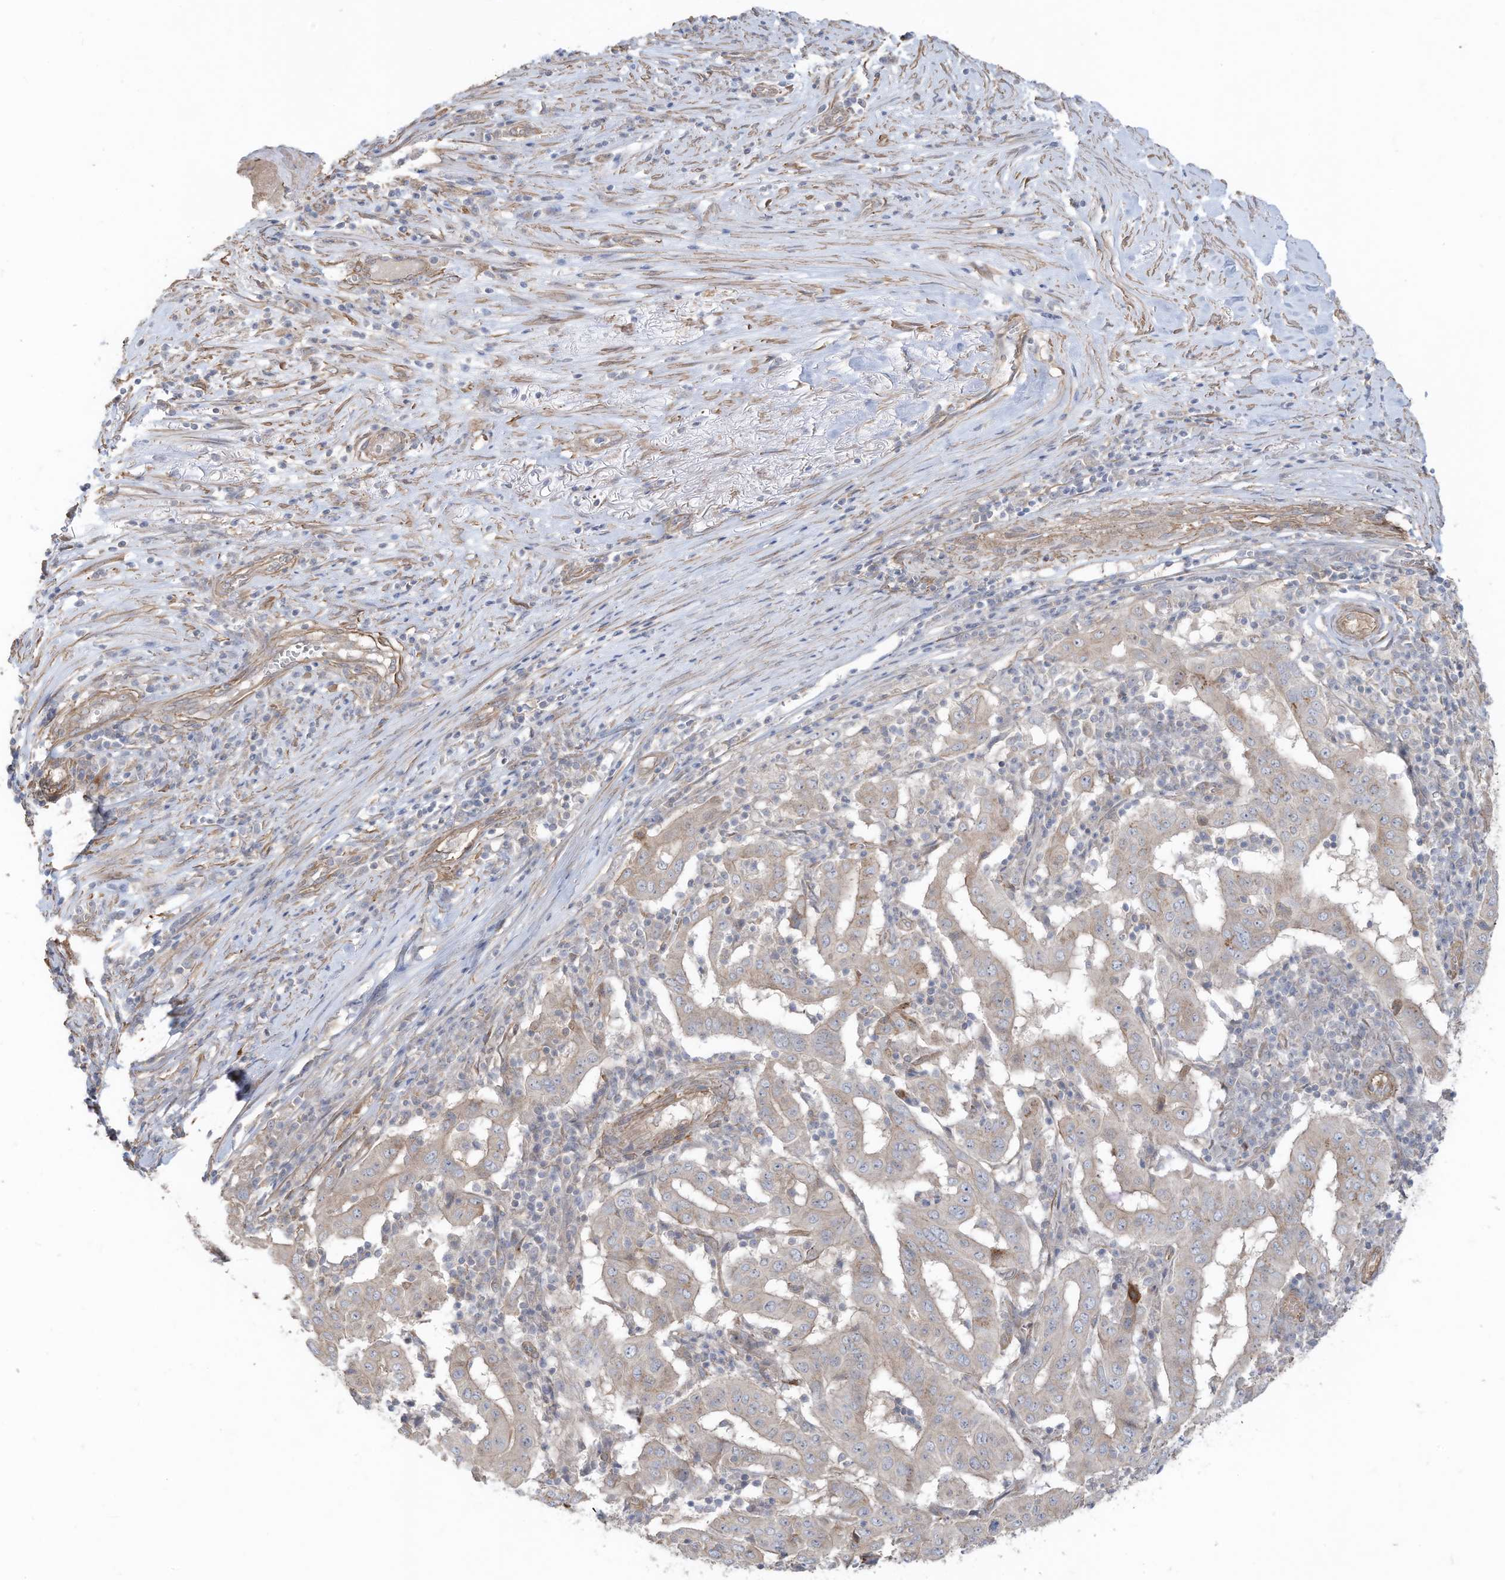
{"staining": {"intensity": "negative", "quantity": "none", "location": "none"}, "tissue": "pancreatic cancer", "cell_type": "Tumor cells", "image_type": "cancer", "snomed": [{"axis": "morphology", "description": "Adenocarcinoma, NOS"}, {"axis": "topography", "description": "Pancreas"}], "caption": "Immunohistochemistry photomicrograph of neoplastic tissue: pancreatic cancer (adenocarcinoma) stained with DAB (3,3'-diaminobenzidine) exhibits no significant protein staining in tumor cells. (Stains: DAB immunohistochemistry (IHC) with hematoxylin counter stain, Microscopy: brightfield microscopy at high magnification).", "gene": "SLC17A7", "patient": {"sex": "male", "age": 63}}